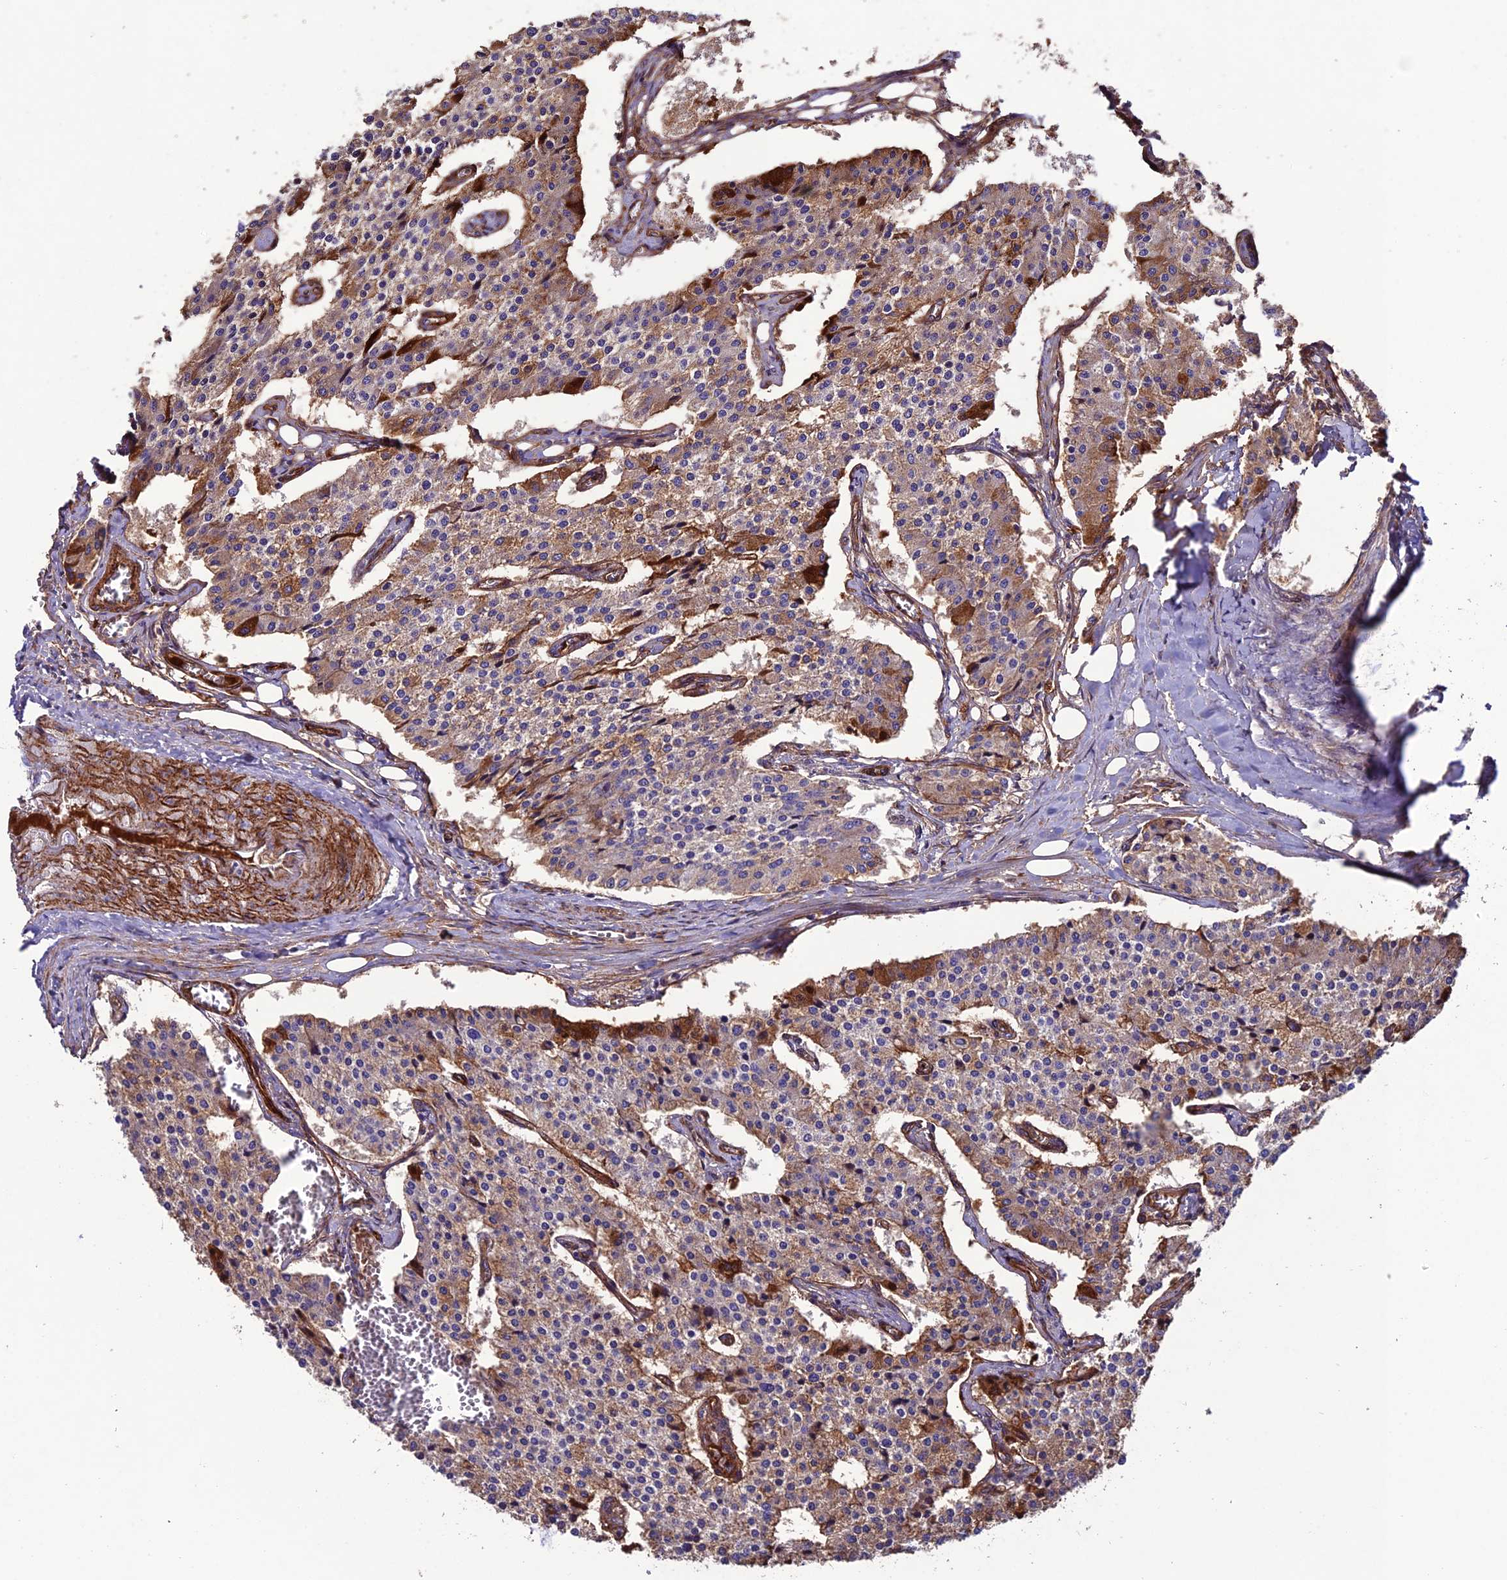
{"staining": {"intensity": "moderate", "quantity": "25%-75%", "location": "cytoplasmic/membranous"}, "tissue": "carcinoid", "cell_type": "Tumor cells", "image_type": "cancer", "snomed": [{"axis": "morphology", "description": "Carcinoid, malignant, NOS"}, {"axis": "topography", "description": "Colon"}], "caption": "A brown stain shows moderate cytoplasmic/membranous expression of a protein in human malignant carcinoid tumor cells.", "gene": "REX1BD", "patient": {"sex": "female", "age": 52}}